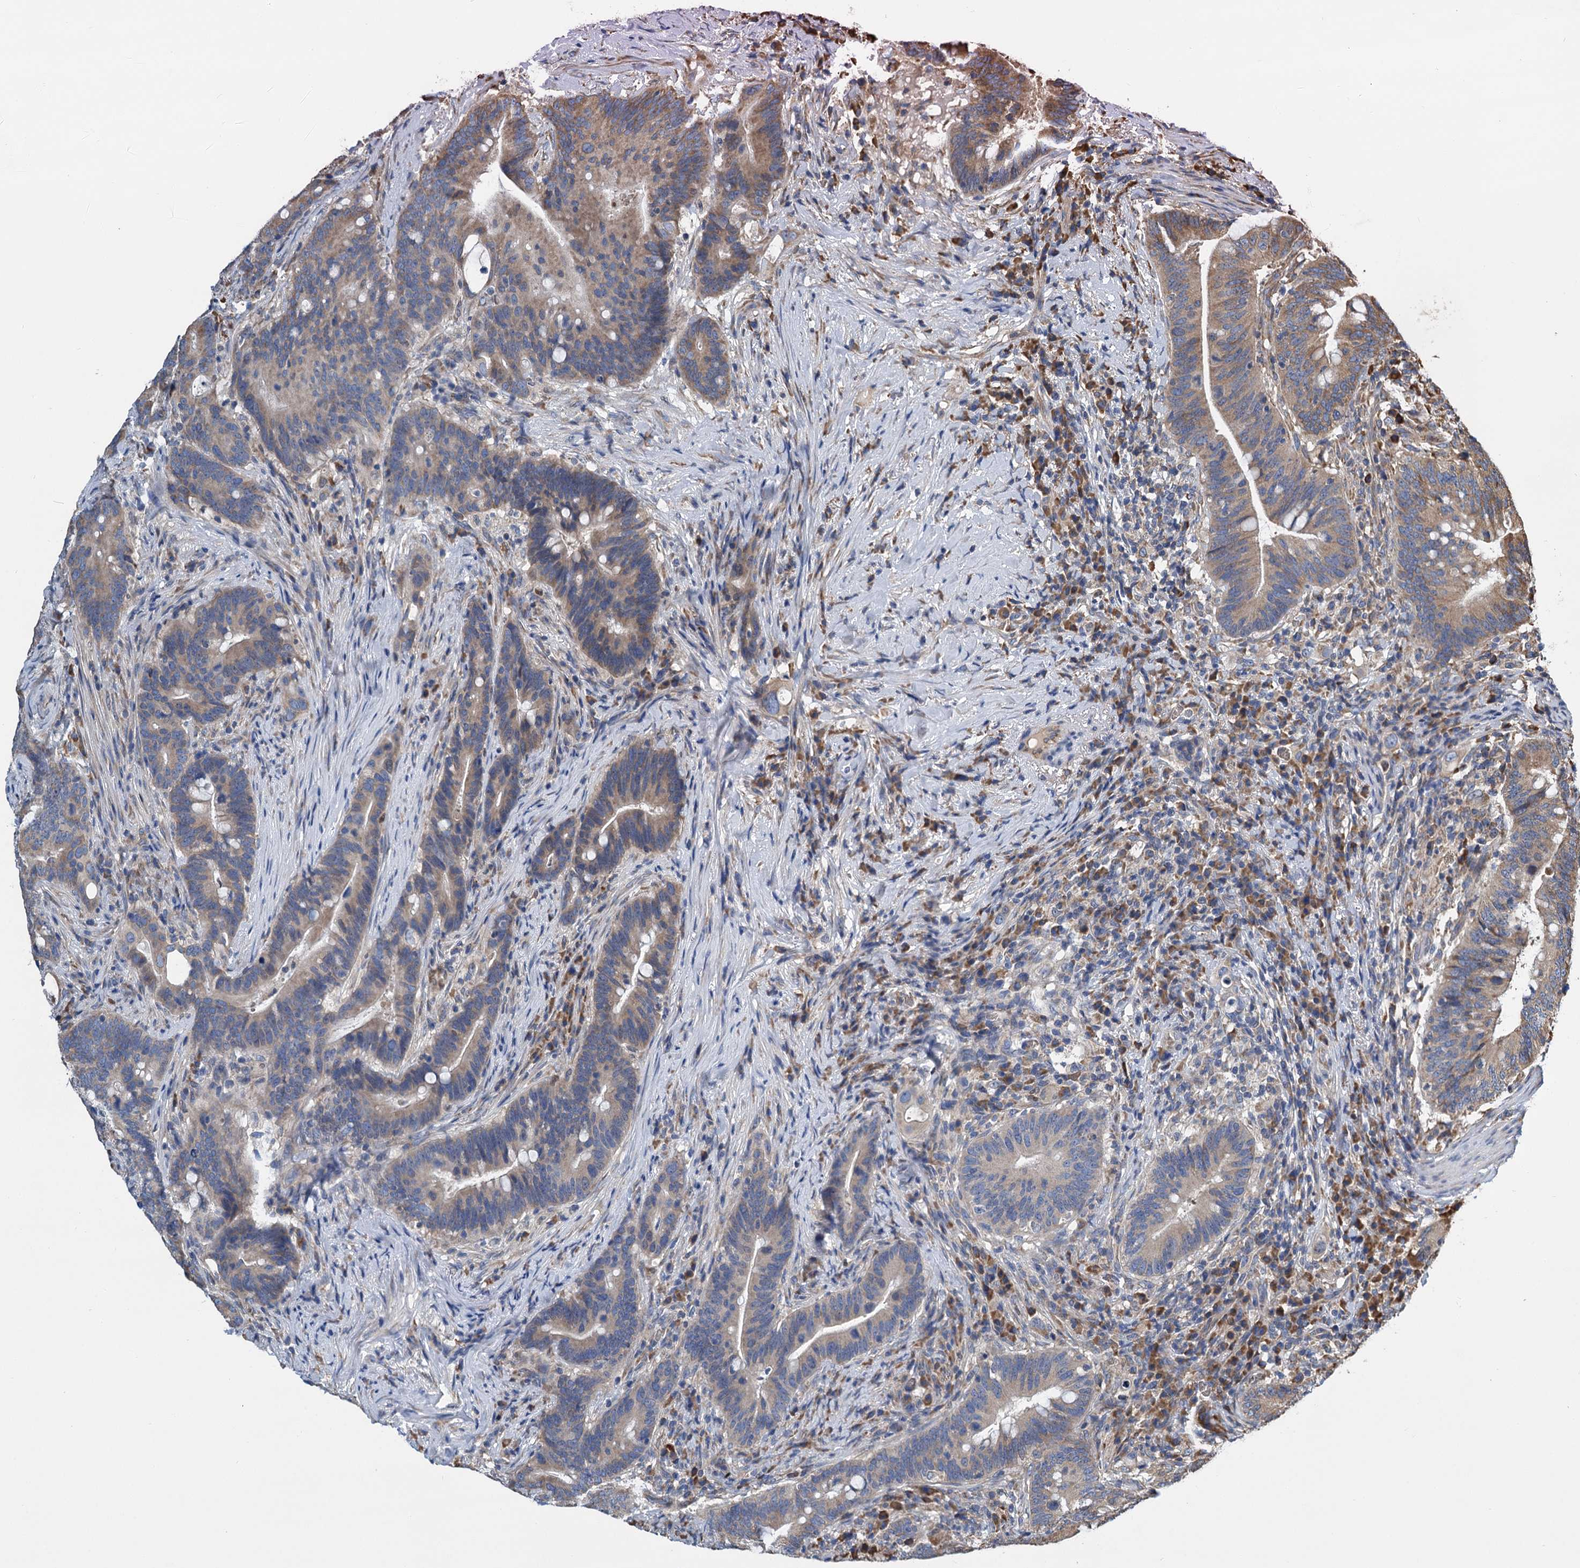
{"staining": {"intensity": "moderate", "quantity": "25%-75%", "location": "cytoplasmic/membranous"}, "tissue": "colorectal cancer", "cell_type": "Tumor cells", "image_type": "cancer", "snomed": [{"axis": "morphology", "description": "Adenocarcinoma, NOS"}, {"axis": "topography", "description": "Colon"}], "caption": "Human colorectal adenocarcinoma stained for a protein (brown) displays moderate cytoplasmic/membranous positive expression in approximately 25%-75% of tumor cells.", "gene": "LINS1", "patient": {"sex": "female", "age": 66}}